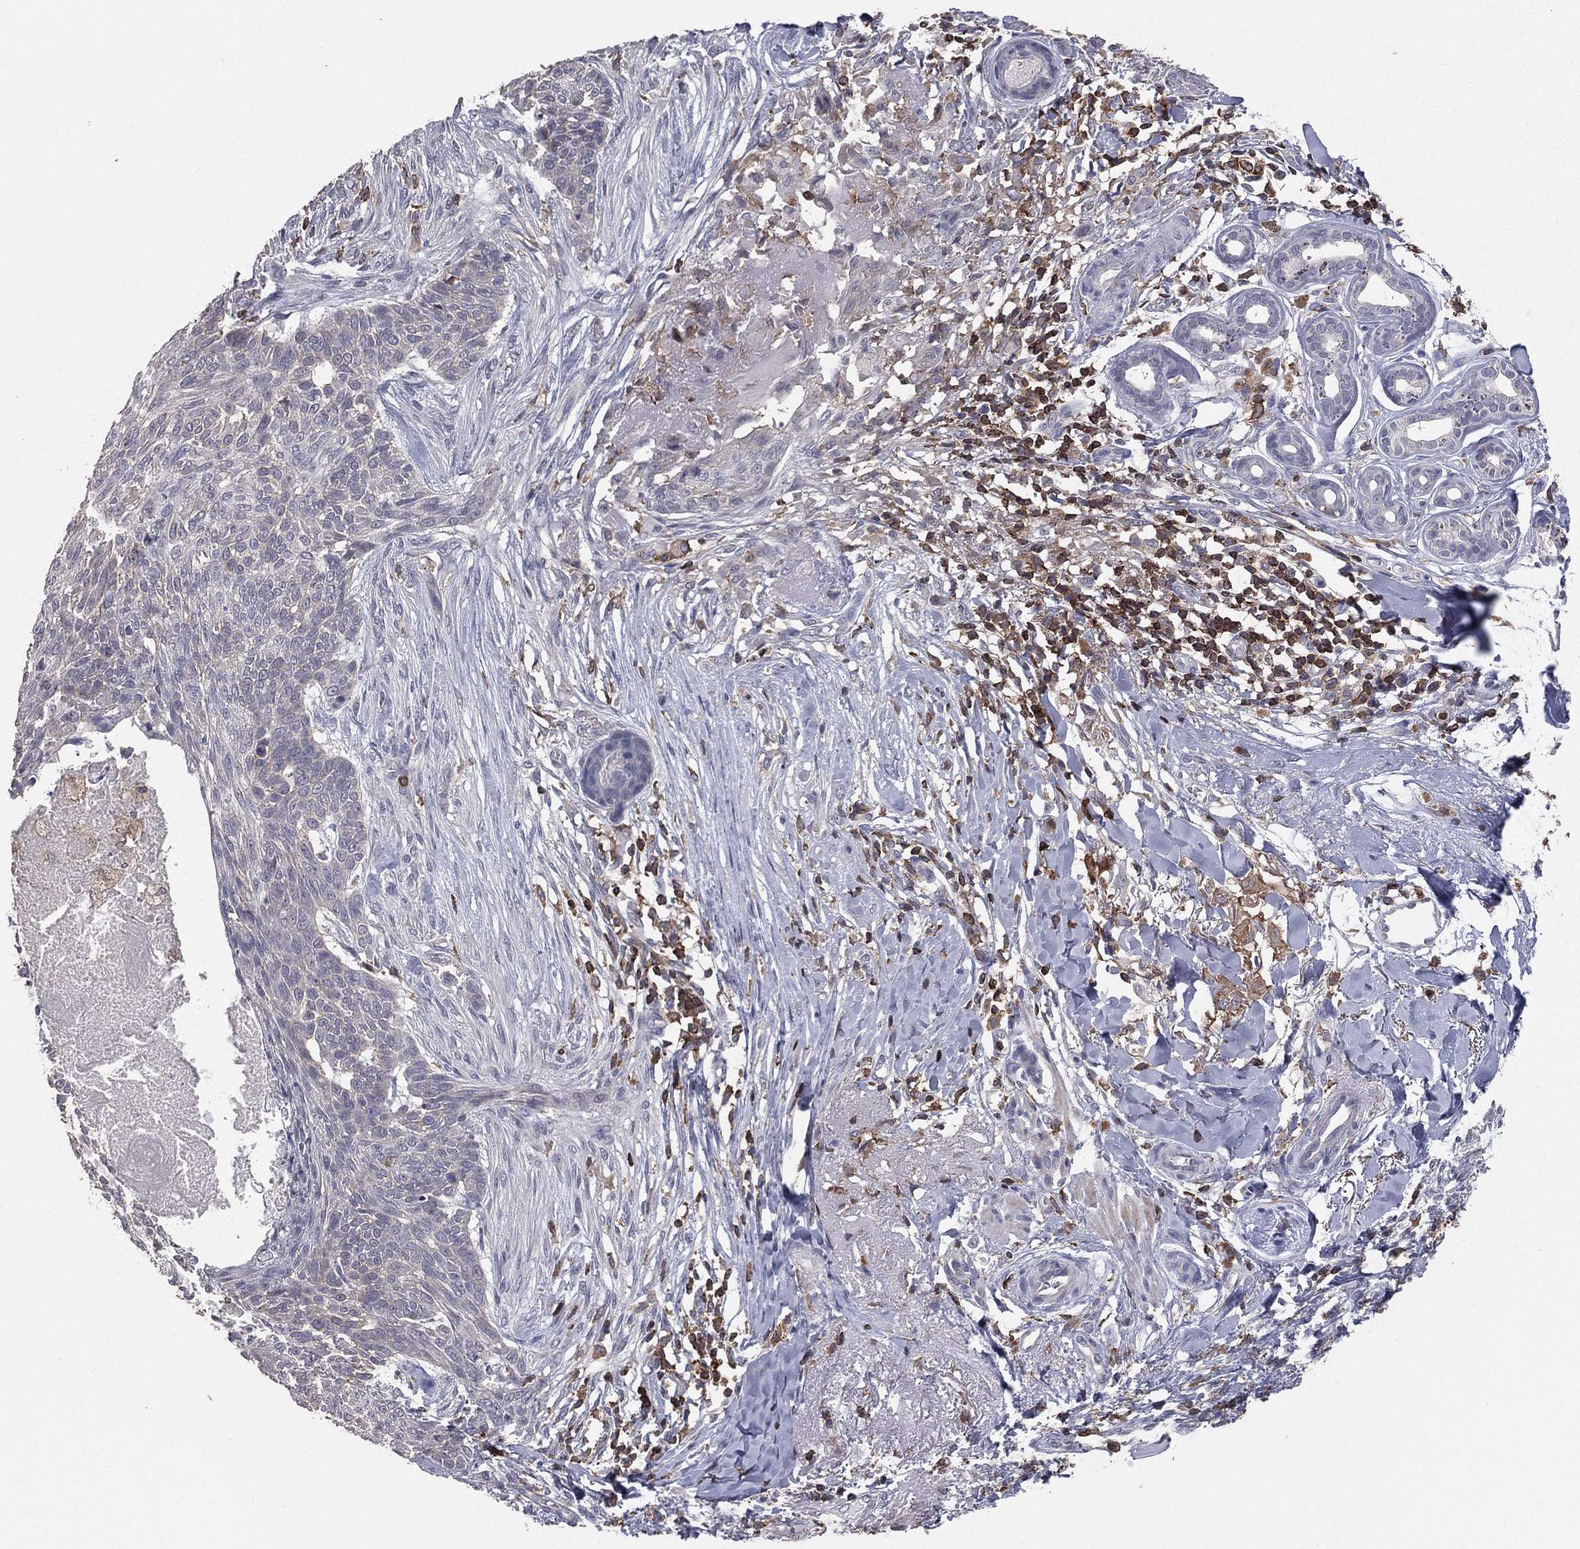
{"staining": {"intensity": "negative", "quantity": "none", "location": "none"}, "tissue": "skin cancer", "cell_type": "Tumor cells", "image_type": "cancer", "snomed": [{"axis": "morphology", "description": "Normal tissue, NOS"}, {"axis": "morphology", "description": "Basal cell carcinoma"}, {"axis": "topography", "description": "Skin"}], "caption": "Immunohistochemistry (IHC) micrograph of neoplastic tissue: human skin cancer stained with DAB (3,3'-diaminobenzidine) reveals no significant protein staining in tumor cells.", "gene": "PSTPIP1", "patient": {"sex": "male", "age": 84}}